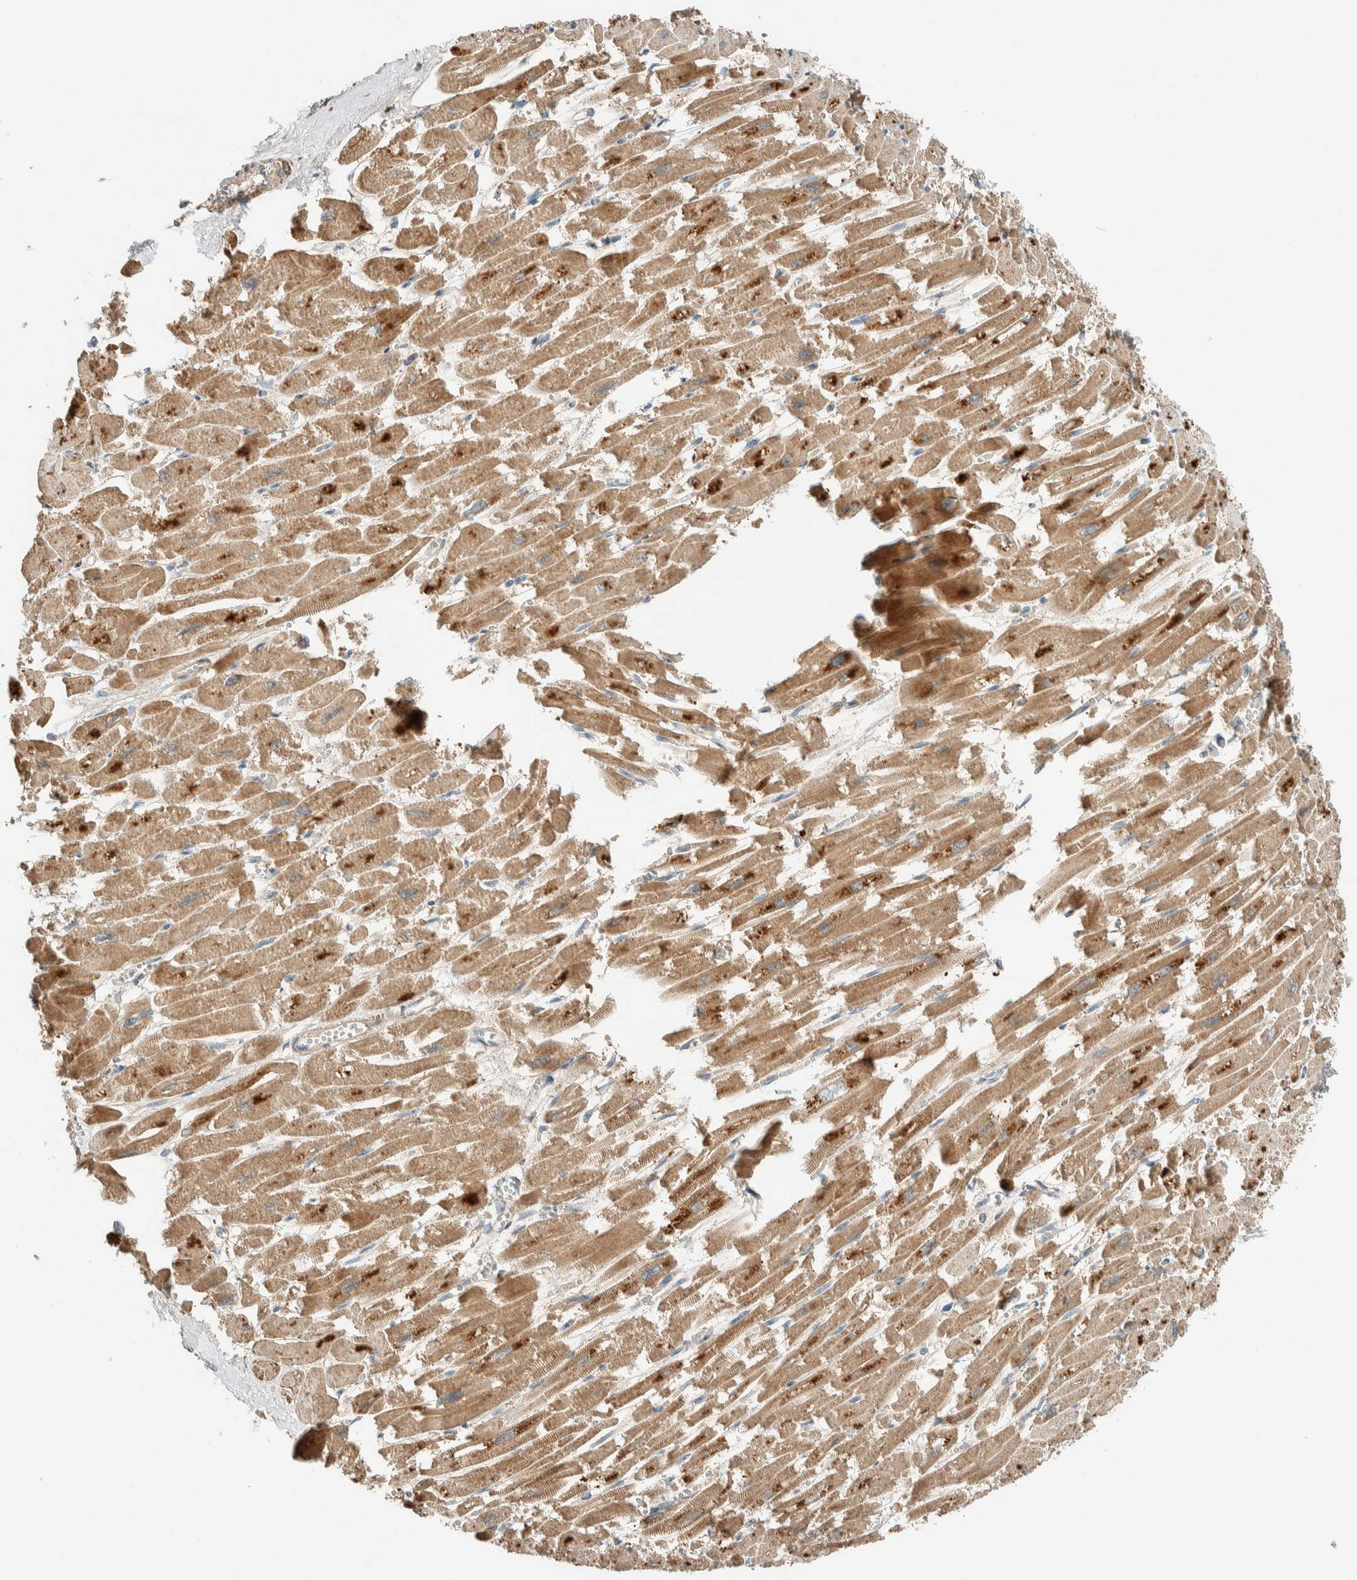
{"staining": {"intensity": "moderate", "quantity": ">75%", "location": "cytoplasmic/membranous"}, "tissue": "heart muscle", "cell_type": "Cardiomyocytes", "image_type": "normal", "snomed": [{"axis": "morphology", "description": "Normal tissue, NOS"}, {"axis": "topography", "description": "Heart"}], "caption": "A medium amount of moderate cytoplasmic/membranous staining is present in about >75% of cardiomyocytes in normal heart muscle. Nuclei are stained in blue.", "gene": "SPAG5", "patient": {"sex": "male", "age": 54}}